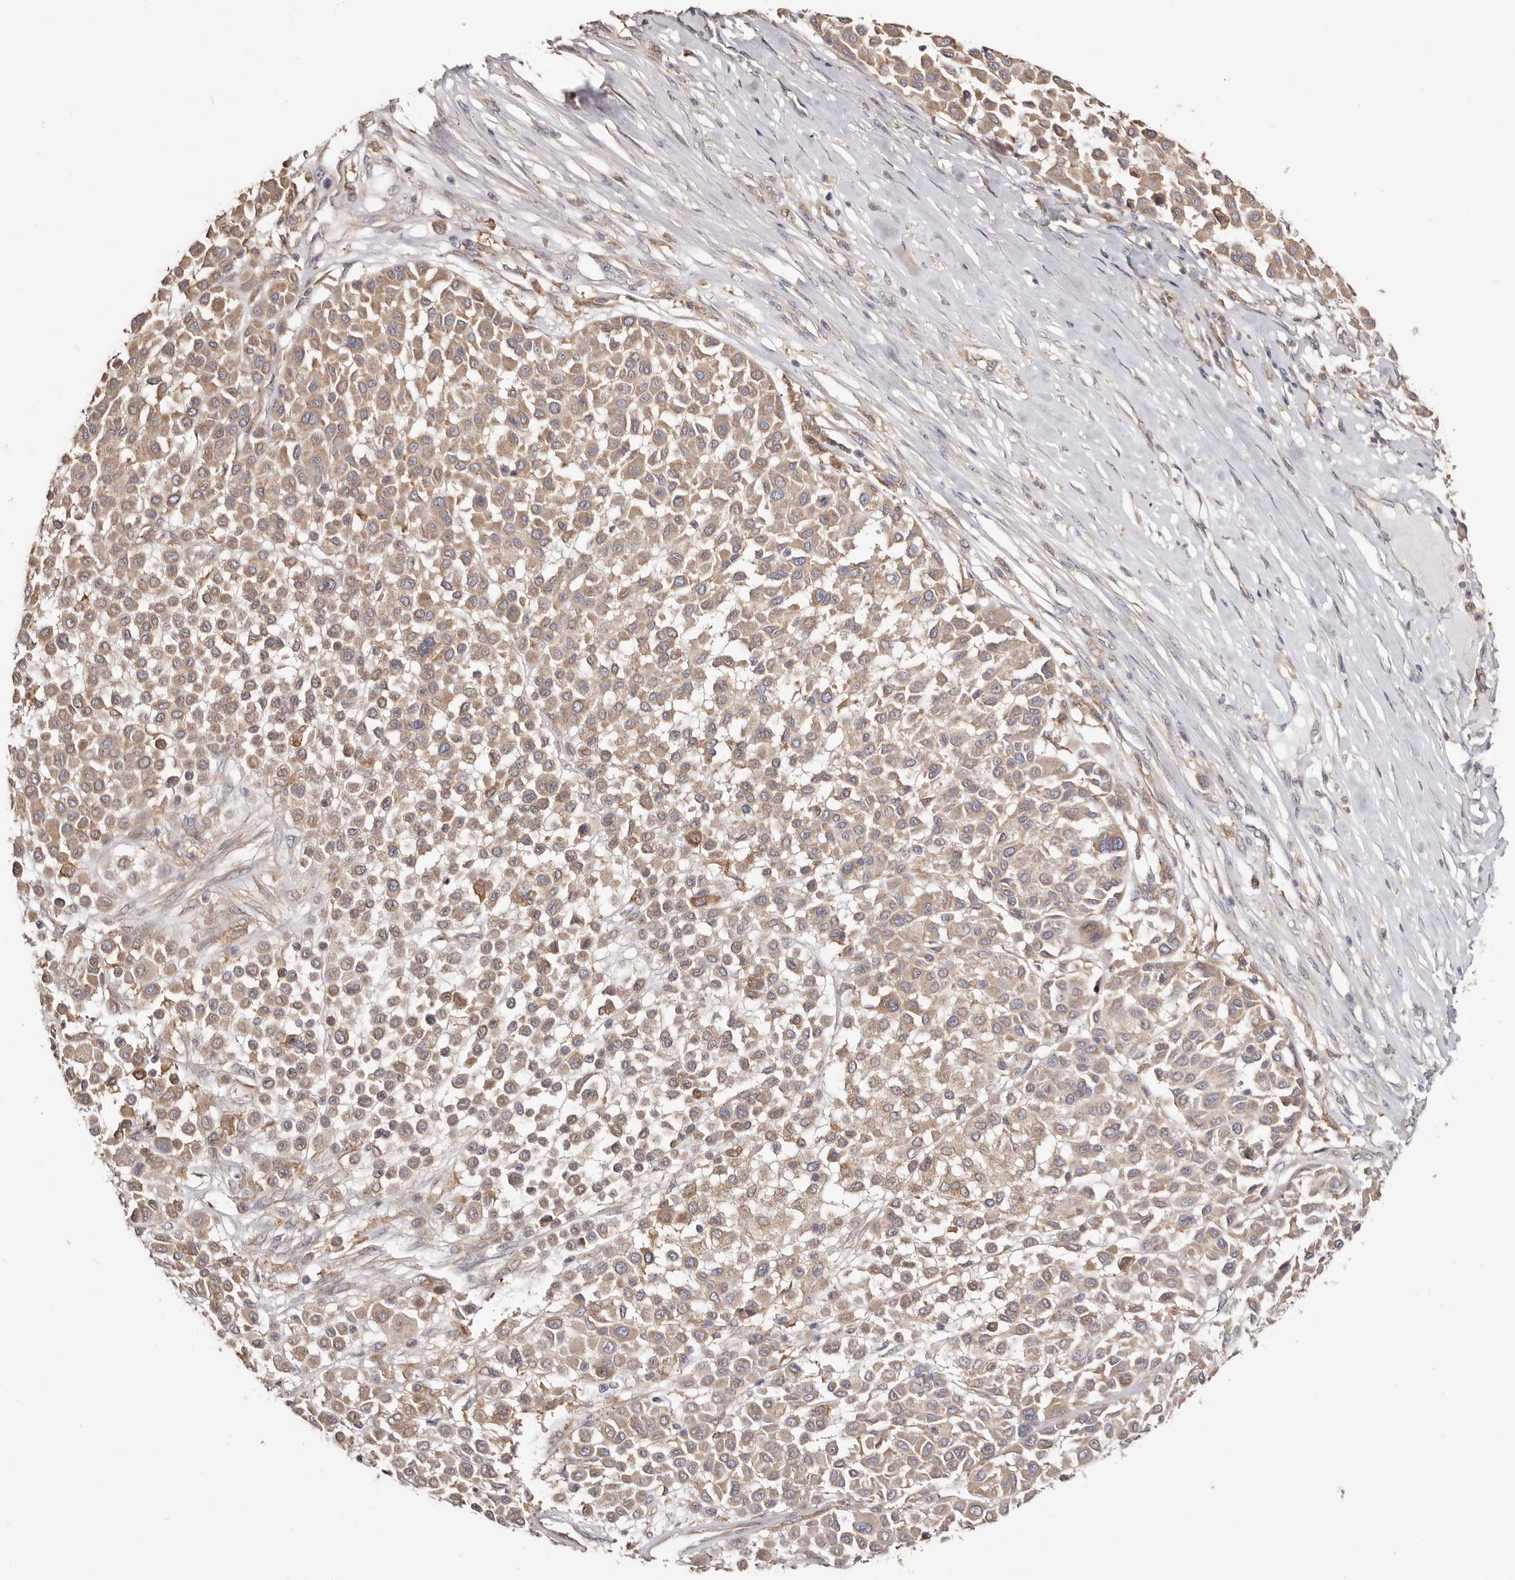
{"staining": {"intensity": "weak", "quantity": ">75%", "location": "cytoplasmic/membranous"}, "tissue": "melanoma", "cell_type": "Tumor cells", "image_type": "cancer", "snomed": [{"axis": "morphology", "description": "Malignant melanoma, Metastatic site"}, {"axis": "topography", "description": "Soft tissue"}], "caption": "Malignant melanoma (metastatic site) tissue exhibits weak cytoplasmic/membranous staining in approximately >75% of tumor cells, visualized by immunohistochemistry.", "gene": "LRRC25", "patient": {"sex": "male", "age": 41}}